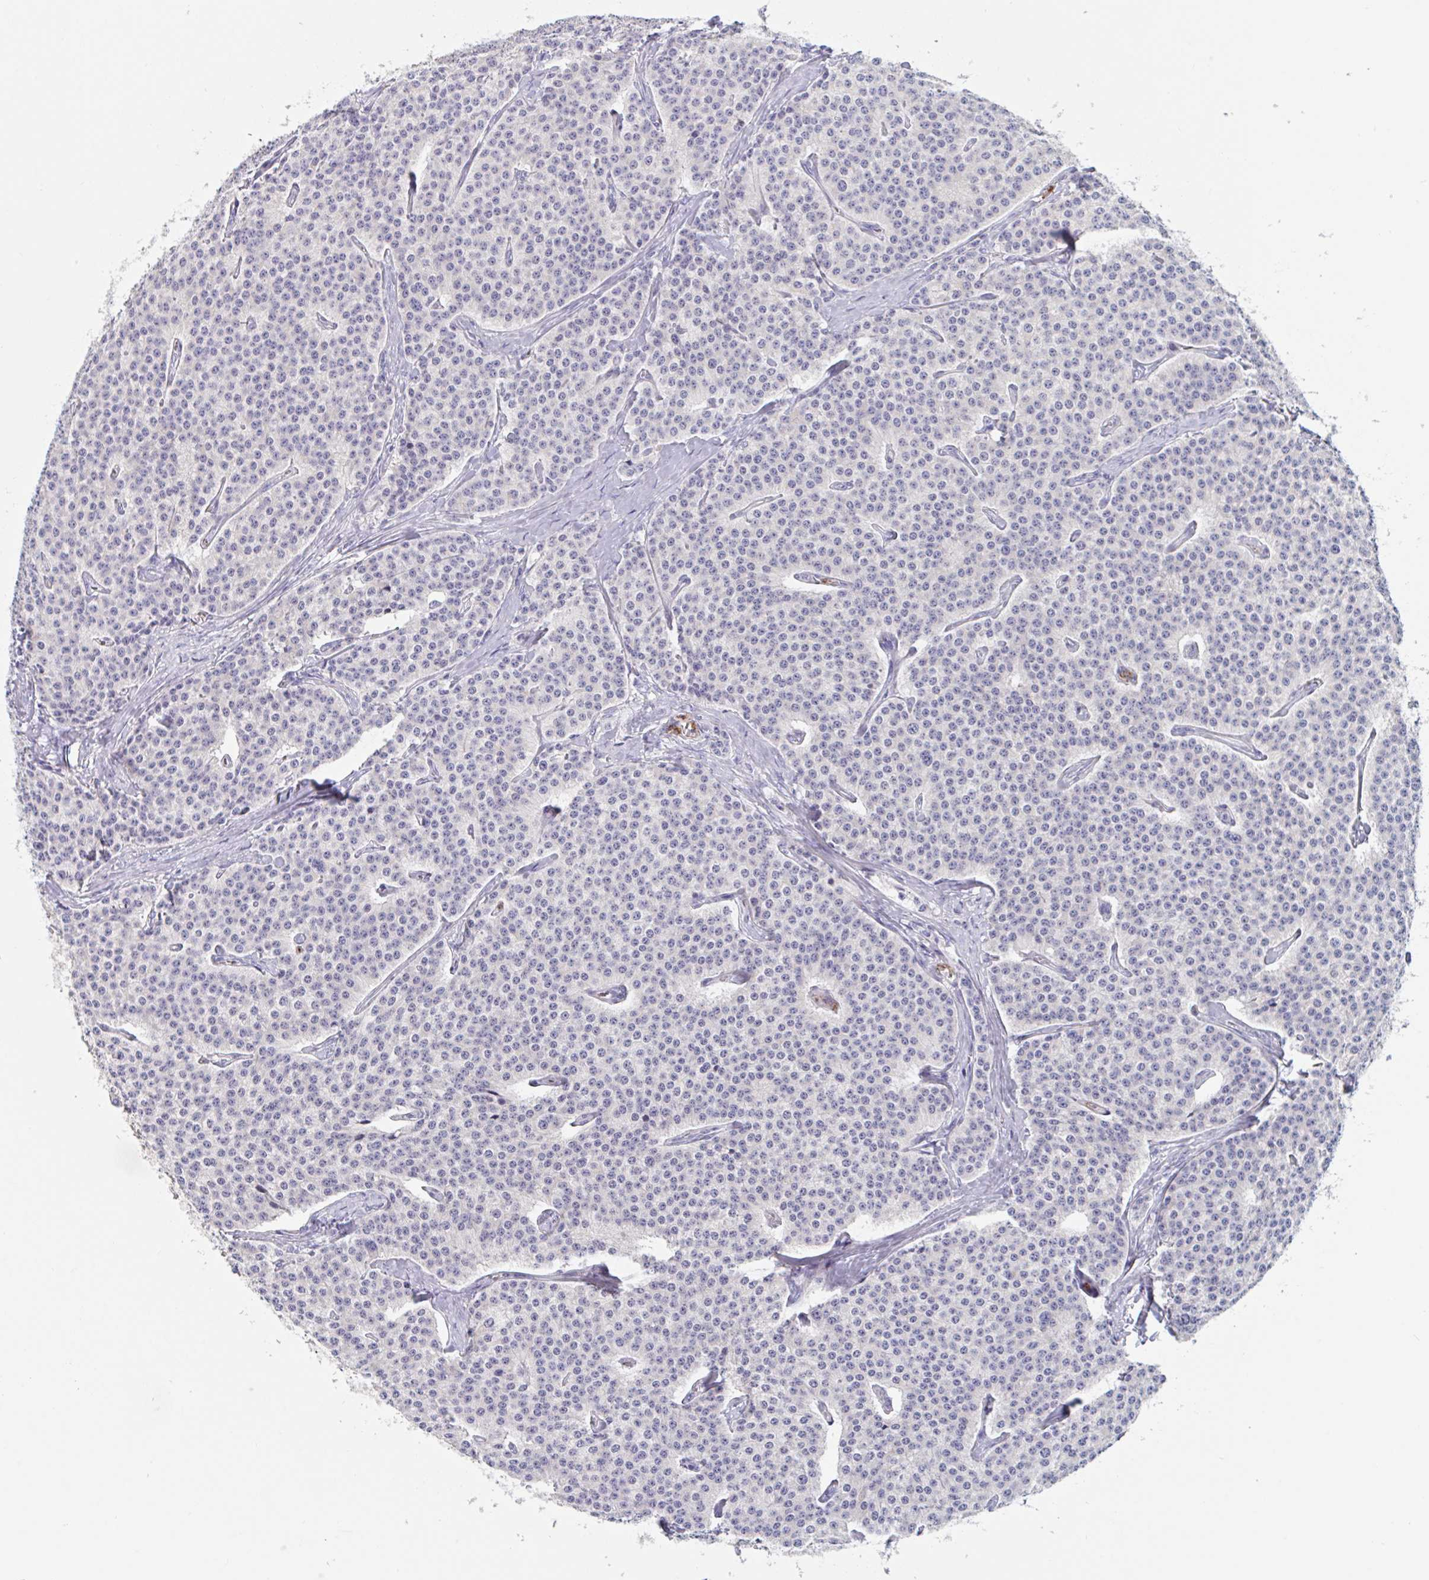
{"staining": {"intensity": "negative", "quantity": "none", "location": "none"}, "tissue": "carcinoid", "cell_type": "Tumor cells", "image_type": "cancer", "snomed": [{"axis": "morphology", "description": "Carcinoid, malignant, NOS"}, {"axis": "topography", "description": "Small intestine"}], "caption": "The immunohistochemistry (IHC) micrograph has no significant staining in tumor cells of carcinoid tissue.", "gene": "ZNHIT2", "patient": {"sex": "female", "age": 64}}